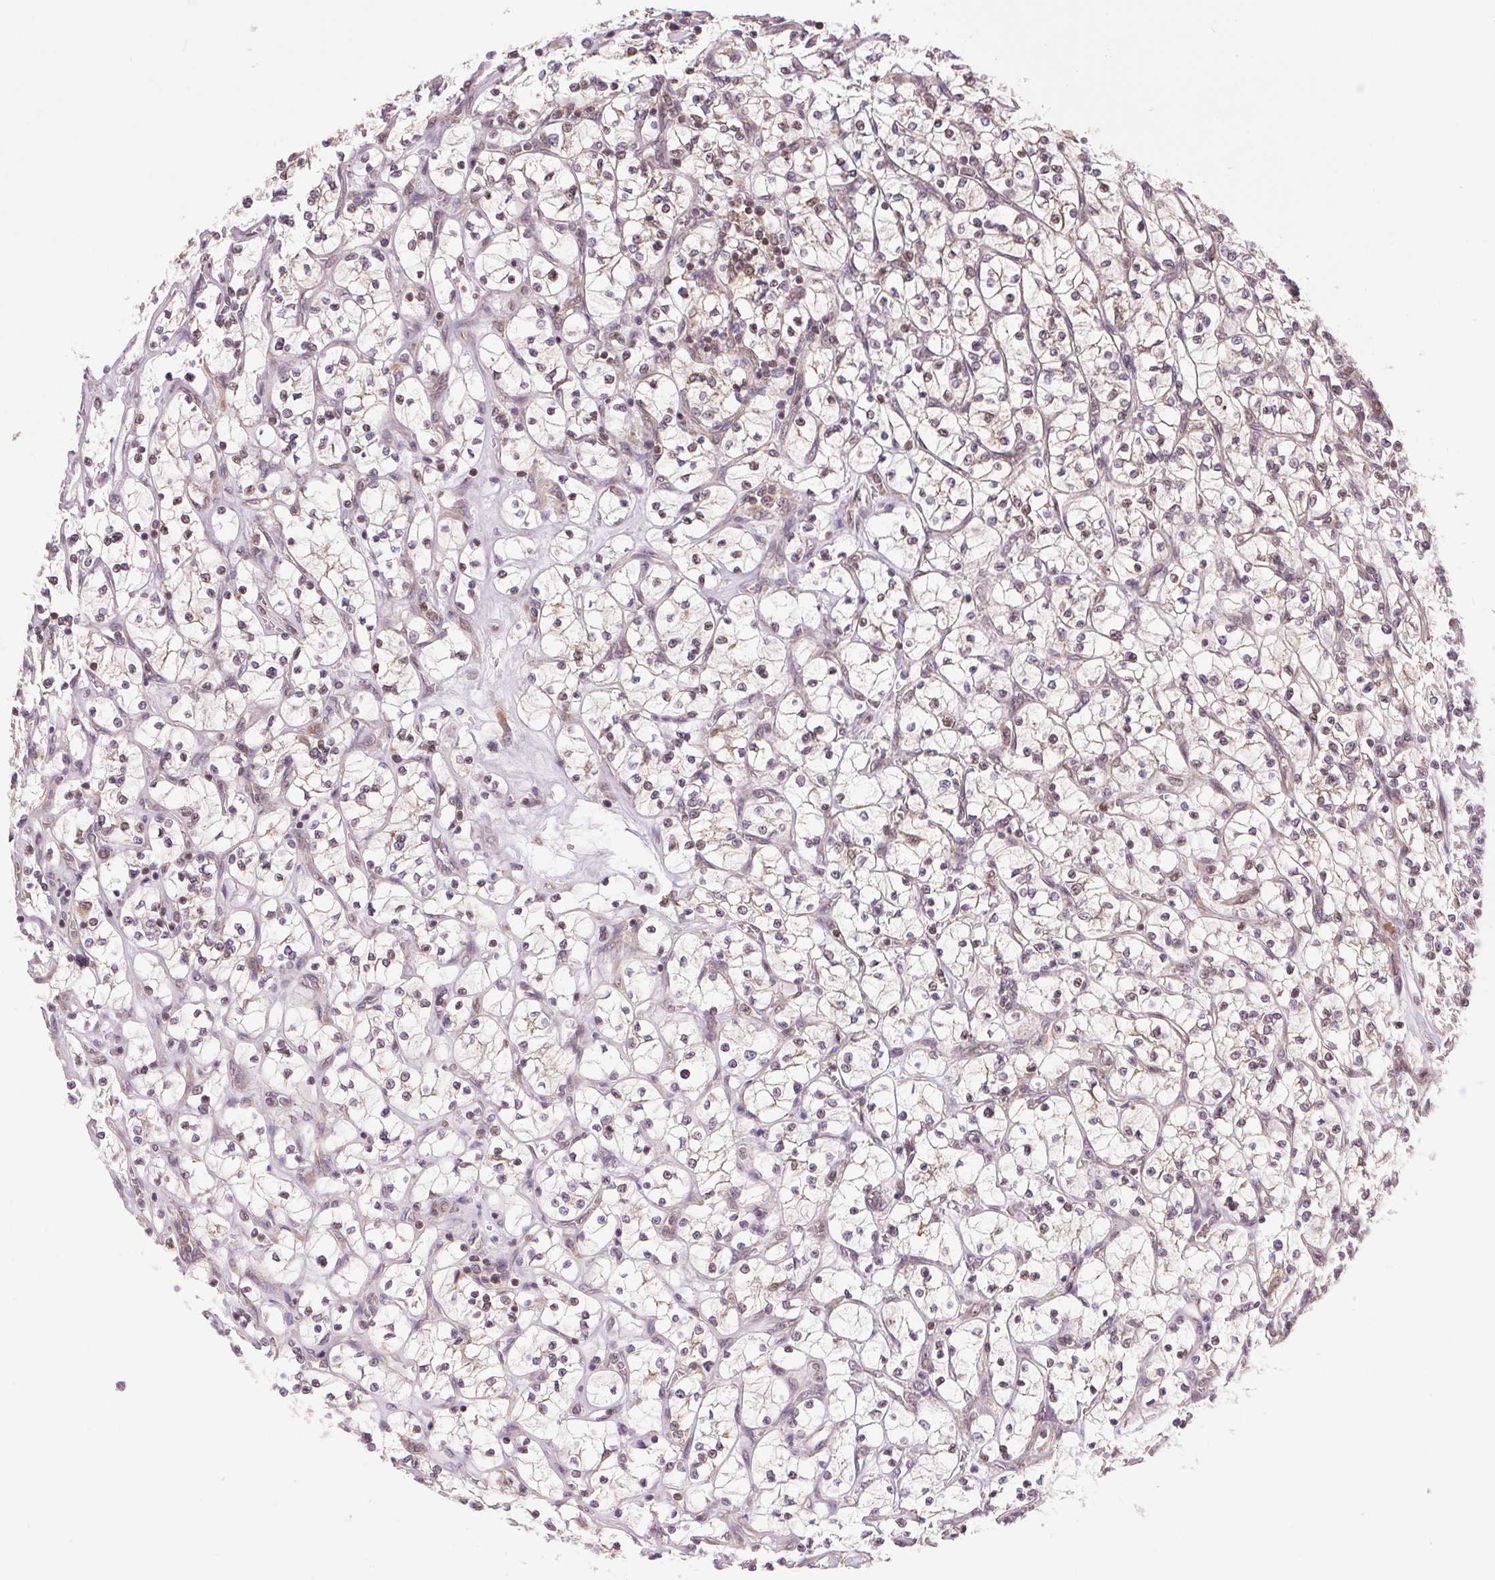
{"staining": {"intensity": "weak", "quantity": "<25%", "location": "nuclear"}, "tissue": "renal cancer", "cell_type": "Tumor cells", "image_type": "cancer", "snomed": [{"axis": "morphology", "description": "Adenocarcinoma, NOS"}, {"axis": "topography", "description": "Kidney"}], "caption": "The photomicrograph displays no significant positivity in tumor cells of adenocarcinoma (renal).", "gene": "BTF3L4", "patient": {"sex": "female", "age": 64}}